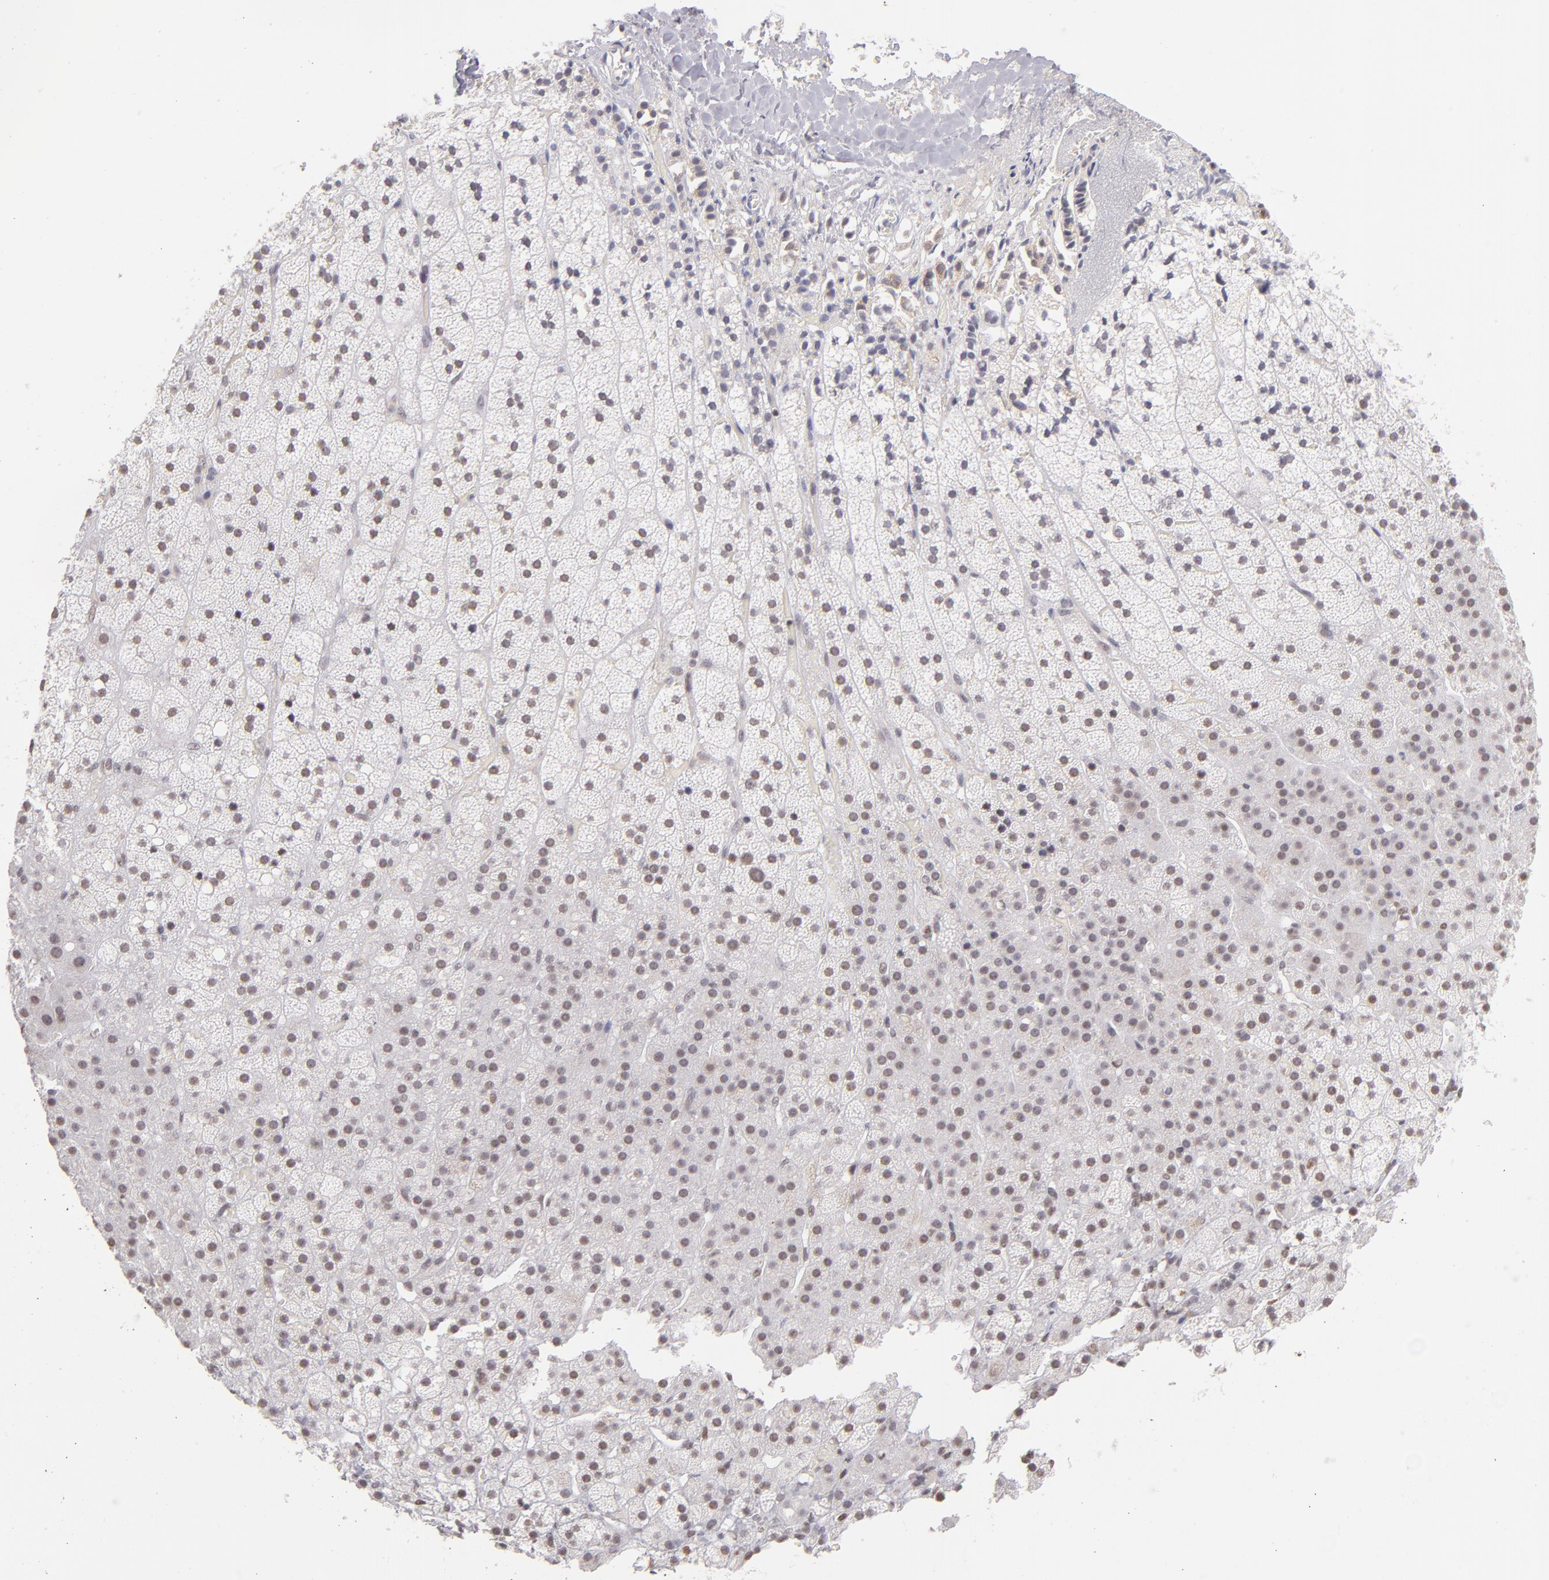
{"staining": {"intensity": "weak", "quantity": ">75%", "location": "nuclear"}, "tissue": "adrenal gland", "cell_type": "Glandular cells", "image_type": "normal", "snomed": [{"axis": "morphology", "description": "Normal tissue, NOS"}, {"axis": "topography", "description": "Adrenal gland"}], "caption": "This image shows unremarkable adrenal gland stained with immunohistochemistry (IHC) to label a protein in brown. The nuclear of glandular cells show weak positivity for the protein. Nuclei are counter-stained blue.", "gene": "TFAP4", "patient": {"sex": "male", "age": 35}}